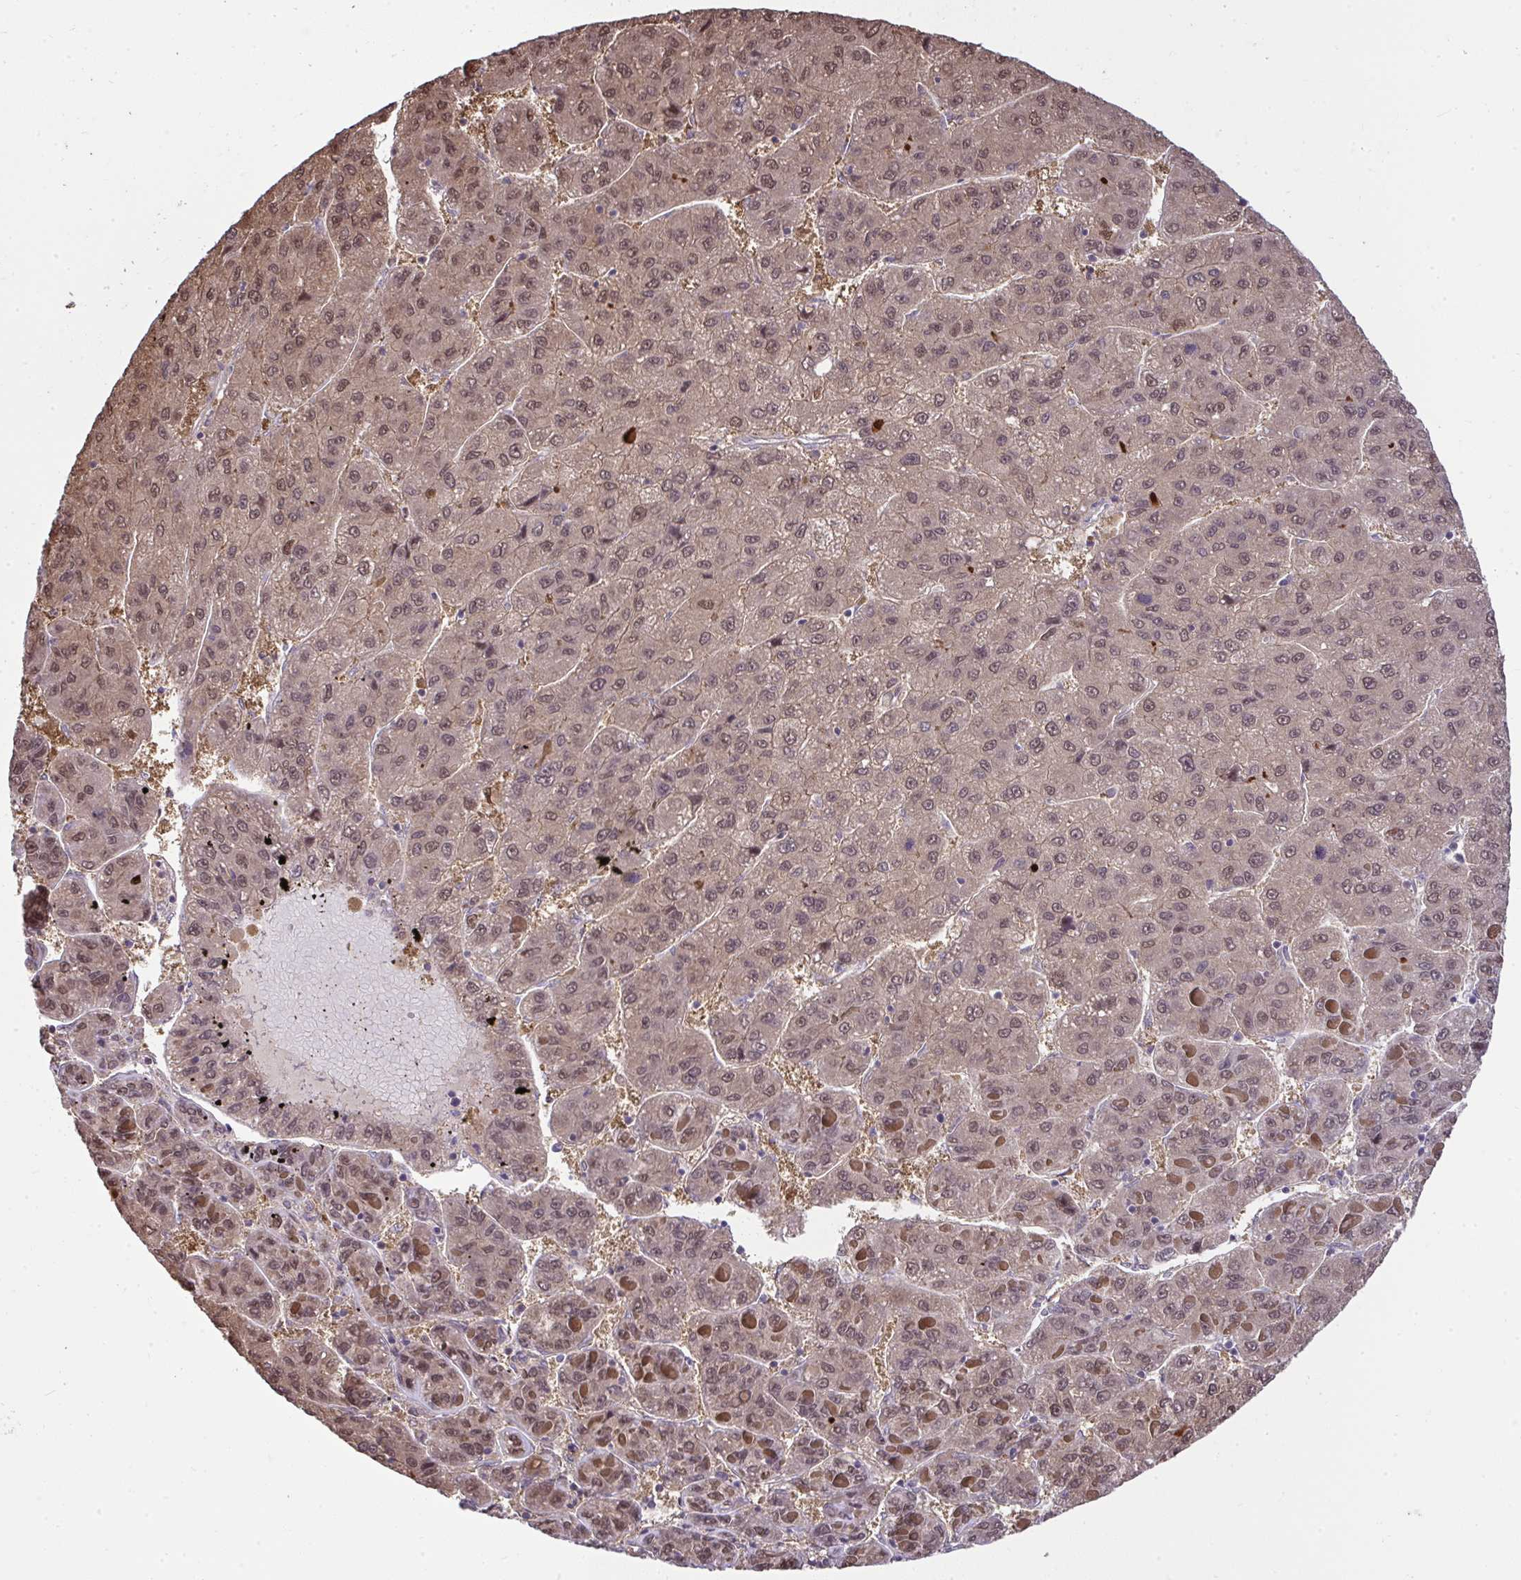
{"staining": {"intensity": "moderate", "quantity": ">75%", "location": "cytoplasmic/membranous,nuclear"}, "tissue": "liver cancer", "cell_type": "Tumor cells", "image_type": "cancer", "snomed": [{"axis": "morphology", "description": "Carcinoma, Hepatocellular, NOS"}, {"axis": "topography", "description": "Liver"}], "caption": "Brown immunohistochemical staining in human liver hepatocellular carcinoma shows moderate cytoplasmic/membranous and nuclear expression in approximately >75% of tumor cells. (IHC, brightfield microscopy, high magnification).", "gene": "RDH14", "patient": {"sex": "female", "age": 82}}